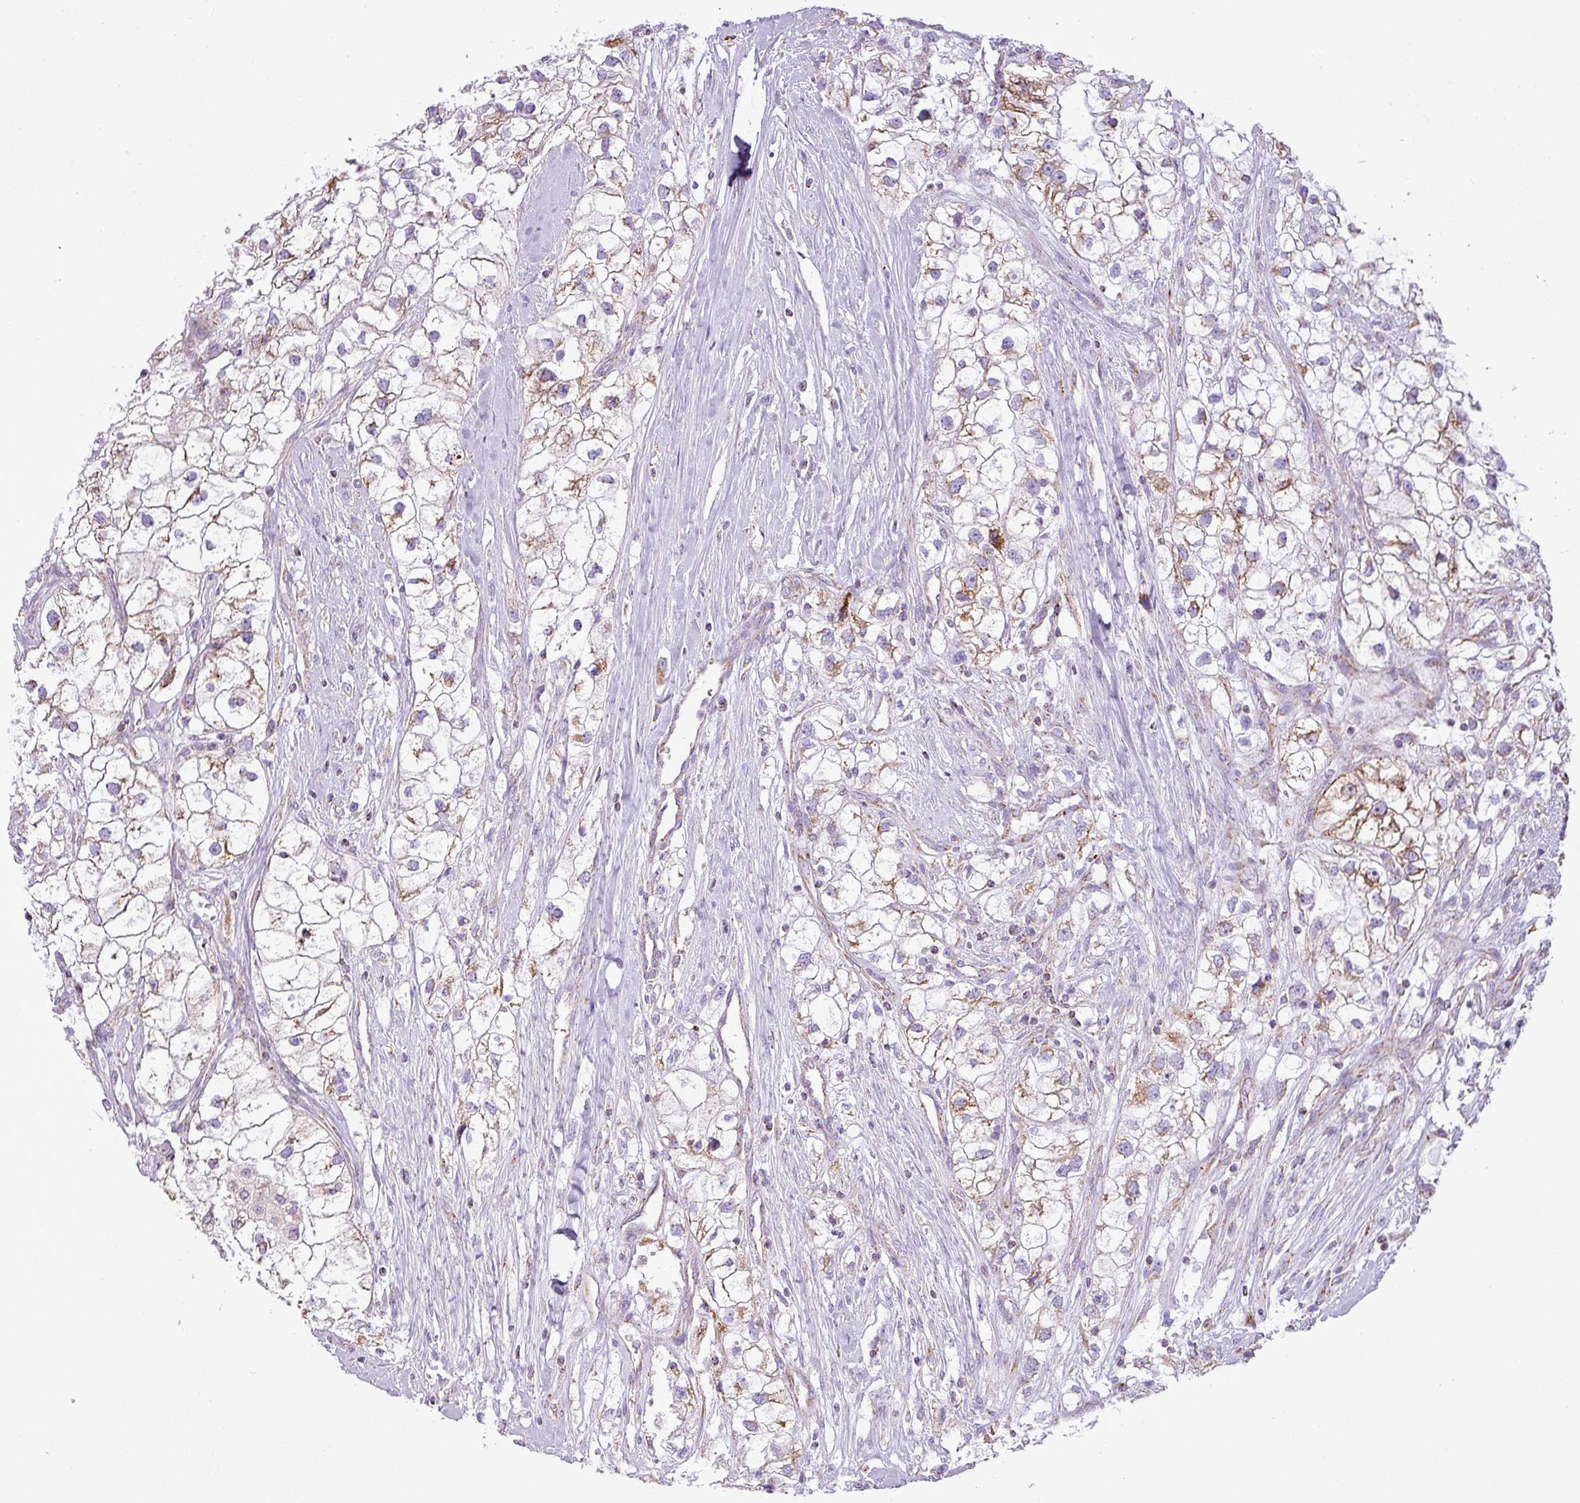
{"staining": {"intensity": "moderate", "quantity": ">75%", "location": "cytoplasmic/membranous"}, "tissue": "renal cancer", "cell_type": "Tumor cells", "image_type": "cancer", "snomed": [{"axis": "morphology", "description": "Adenocarcinoma, NOS"}, {"axis": "topography", "description": "Kidney"}], "caption": "The histopathology image exhibits a brown stain indicating the presence of a protein in the cytoplasmic/membranous of tumor cells in adenocarcinoma (renal). The protein of interest is shown in brown color, while the nuclei are stained blue.", "gene": "ZNF81", "patient": {"sex": "male", "age": 59}}